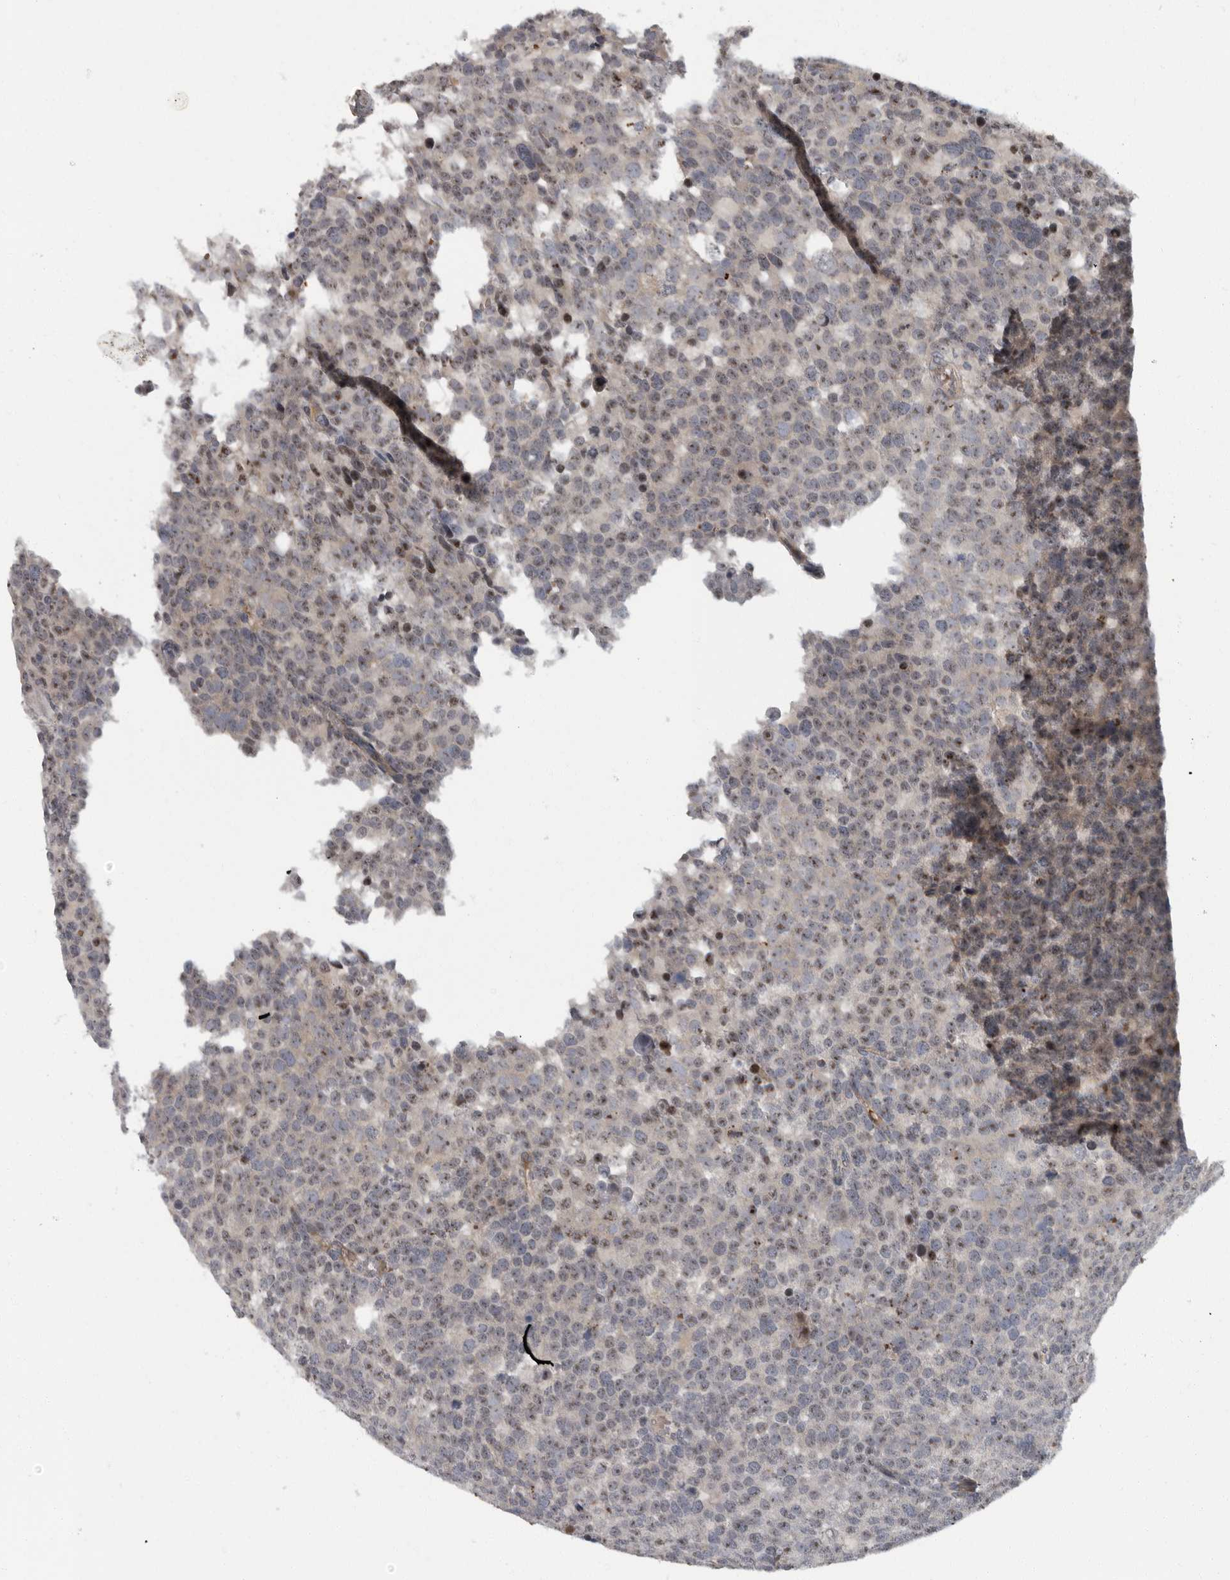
{"staining": {"intensity": "weak", "quantity": "25%-75%", "location": "nuclear"}, "tissue": "testis cancer", "cell_type": "Tumor cells", "image_type": "cancer", "snomed": [{"axis": "morphology", "description": "Seminoma, NOS"}, {"axis": "topography", "description": "Testis"}], "caption": "Seminoma (testis) stained for a protein (brown) displays weak nuclear positive staining in about 25%-75% of tumor cells.", "gene": "PDCD11", "patient": {"sex": "male", "age": 71}}